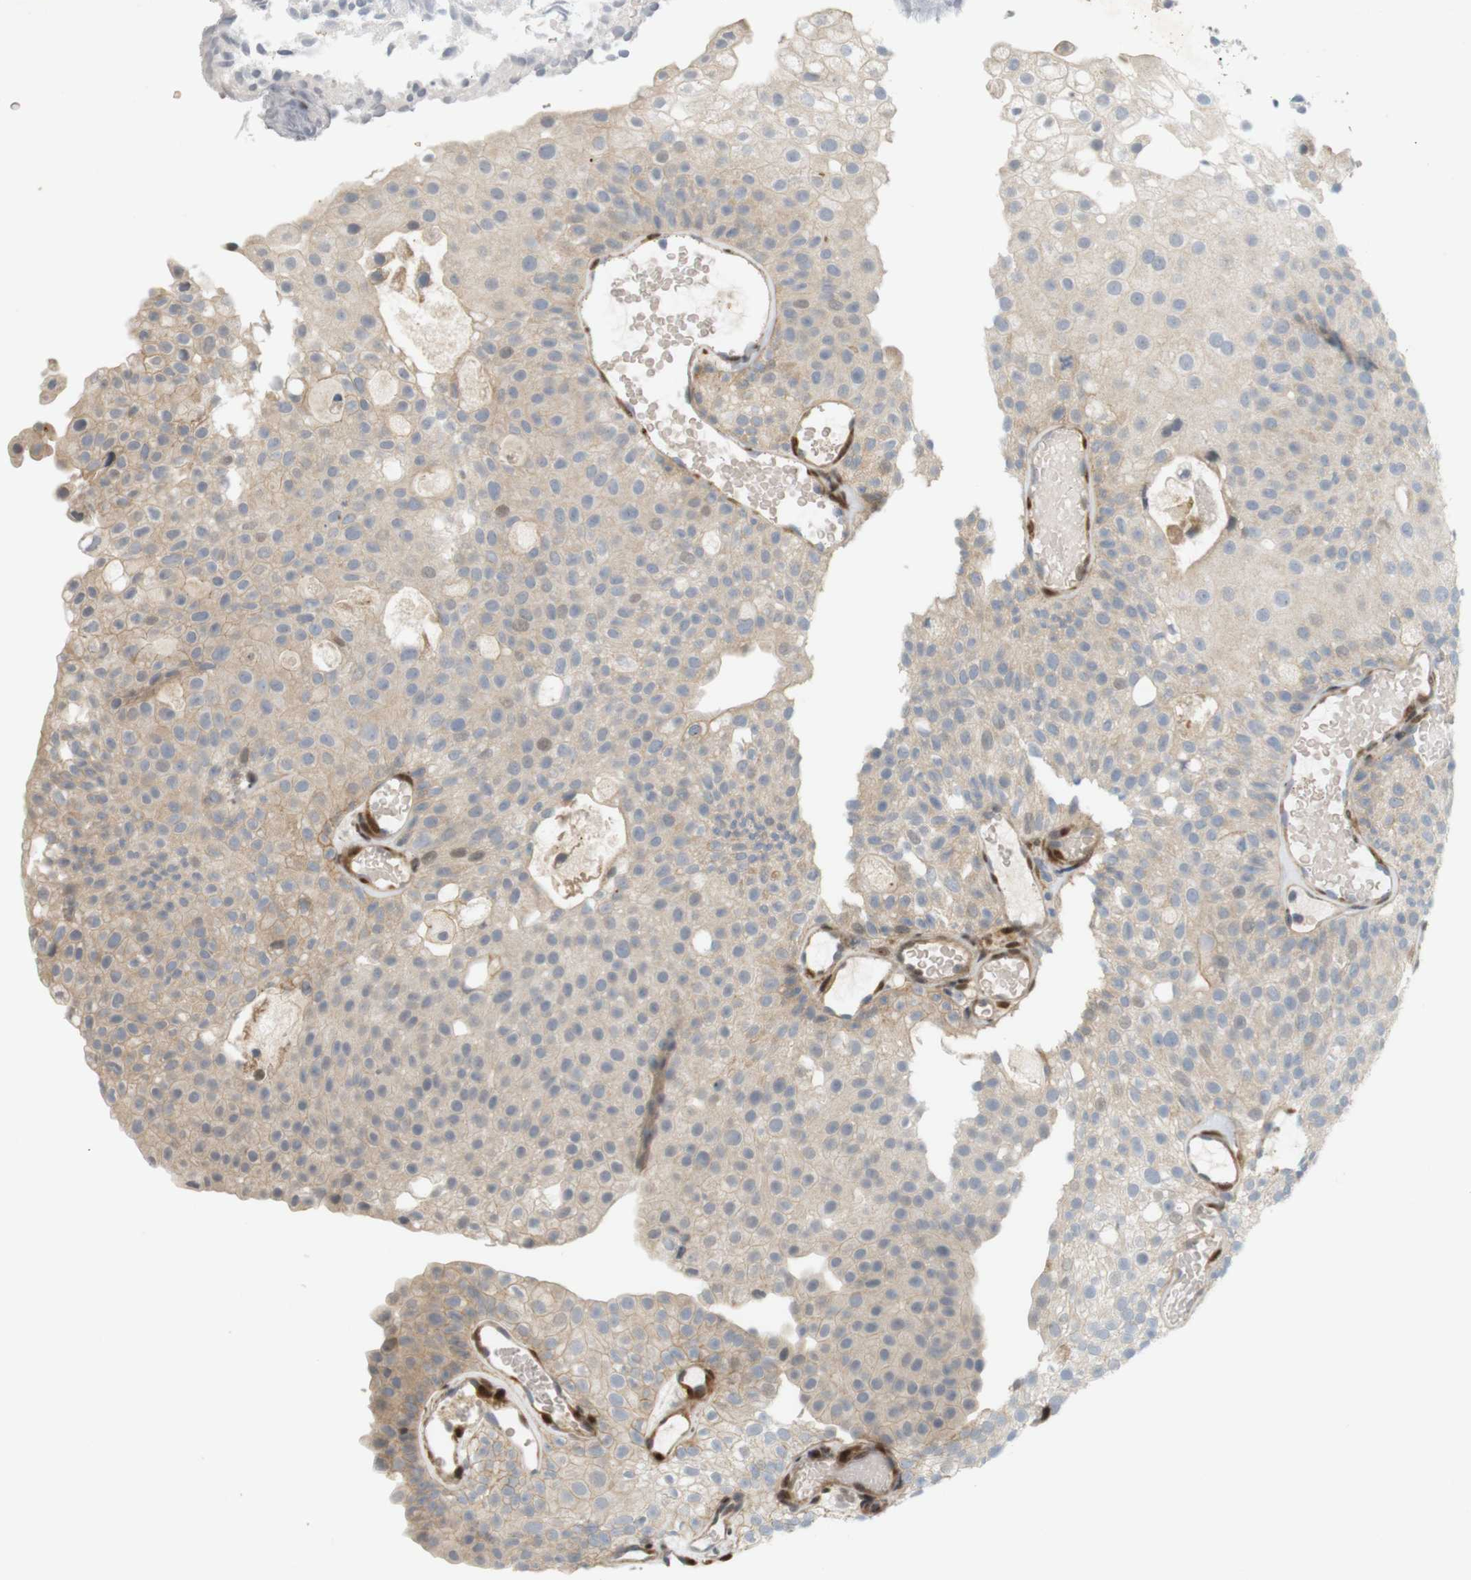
{"staining": {"intensity": "weak", "quantity": "25%-75%", "location": "cytoplasmic/membranous"}, "tissue": "urothelial cancer", "cell_type": "Tumor cells", "image_type": "cancer", "snomed": [{"axis": "morphology", "description": "Urothelial carcinoma, Low grade"}, {"axis": "topography", "description": "Urinary bladder"}], "caption": "This histopathology image demonstrates immunohistochemistry staining of urothelial cancer, with low weak cytoplasmic/membranous staining in about 25%-75% of tumor cells.", "gene": "PPP1R14A", "patient": {"sex": "male", "age": 78}}